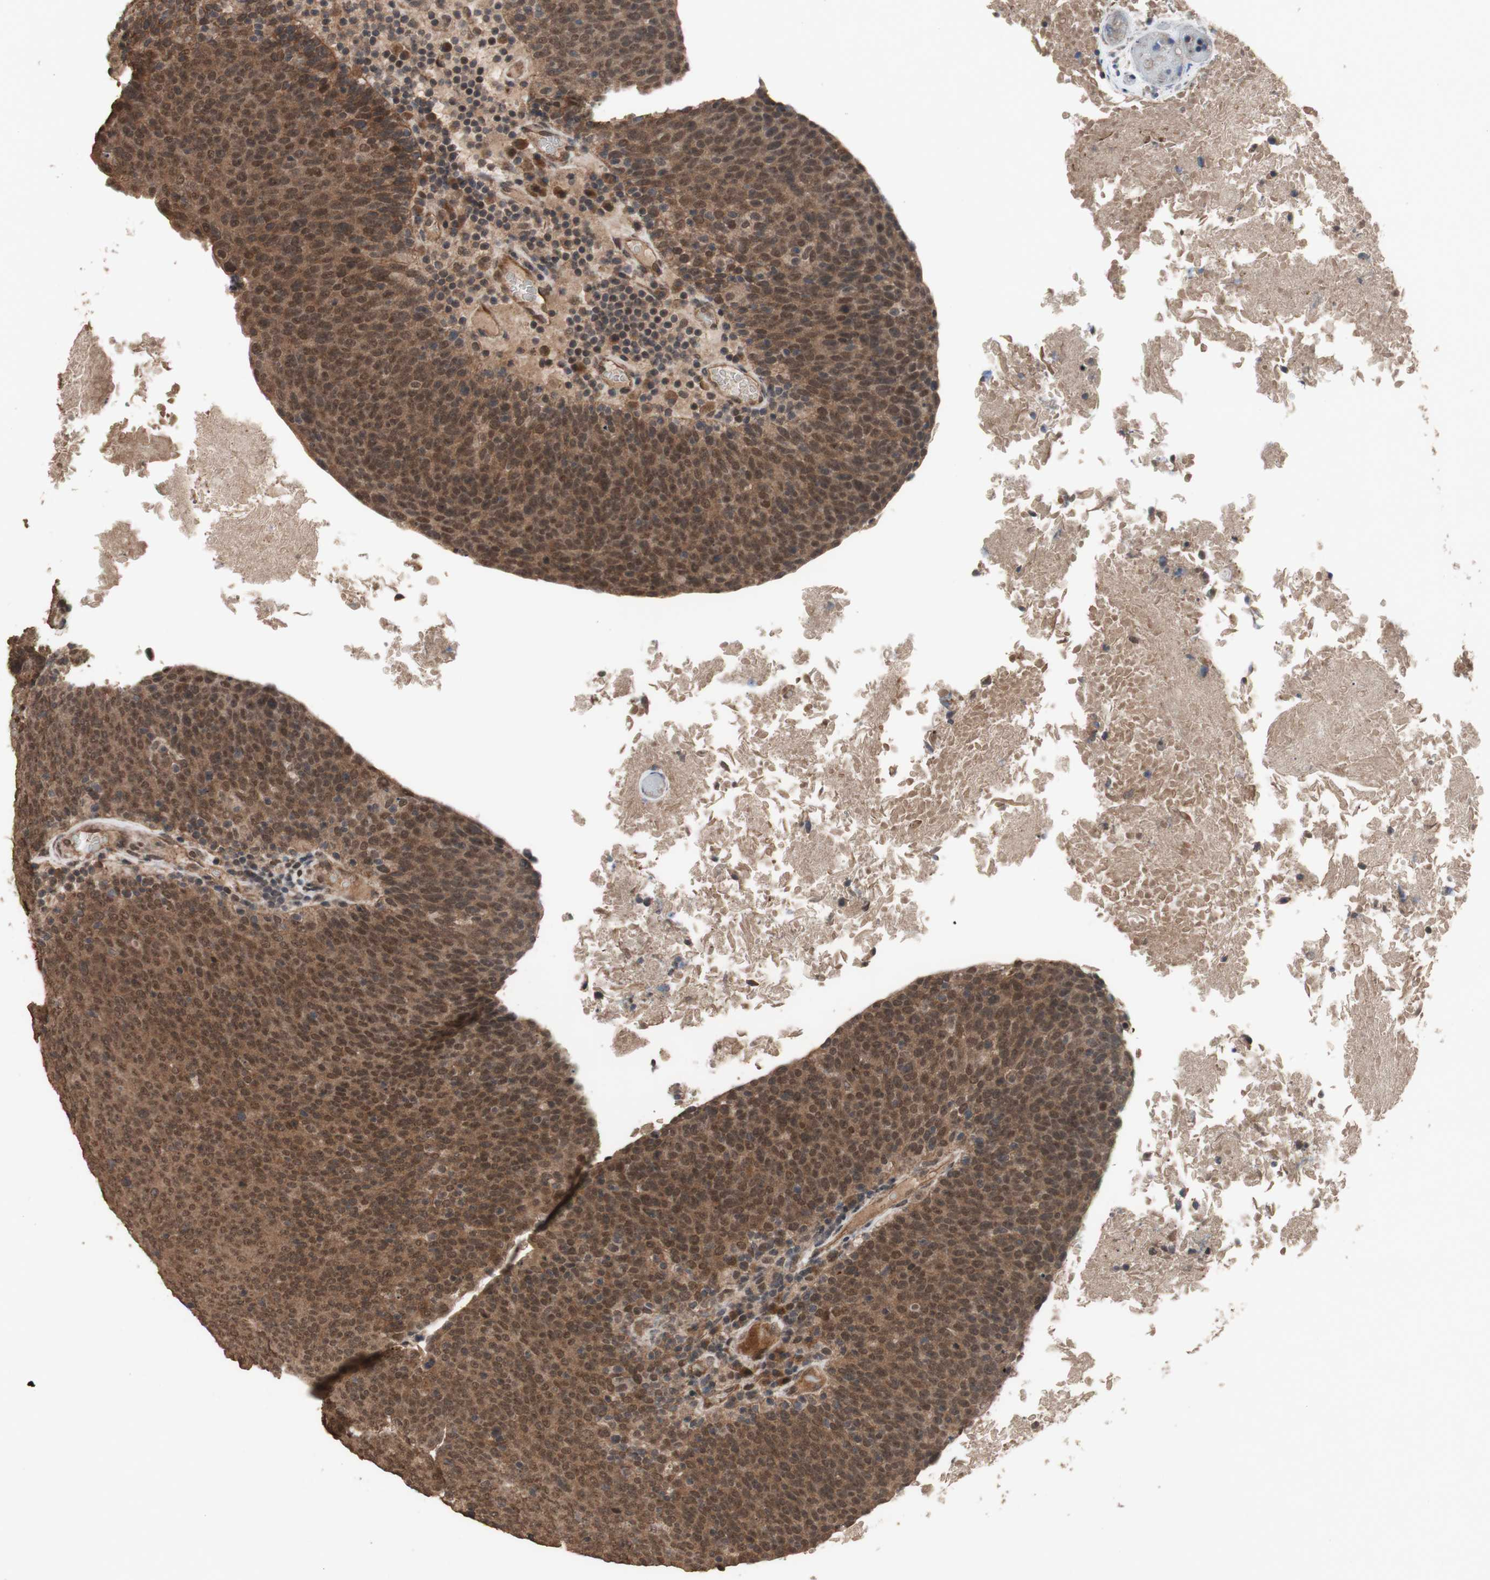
{"staining": {"intensity": "moderate", "quantity": ">75%", "location": "cytoplasmic/membranous,nuclear"}, "tissue": "head and neck cancer", "cell_type": "Tumor cells", "image_type": "cancer", "snomed": [{"axis": "morphology", "description": "Squamous cell carcinoma, NOS"}, {"axis": "morphology", "description": "Squamous cell carcinoma, metastatic, NOS"}, {"axis": "topography", "description": "Lymph node"}, {"axis": "topography", "description": "Head-Neck"}], "caption": "Protein expression analysis of metastatic squamous cell carcinoma (head and neck) displays moderate cytoplasmic/membranous and nuclear staining in approximately >75% of tumor cells. (brown staining indicates protein expression, while blue staining denotes nuclei).", "gene": "KANSL1", "patient": {"sex": "male", "age": 62}}